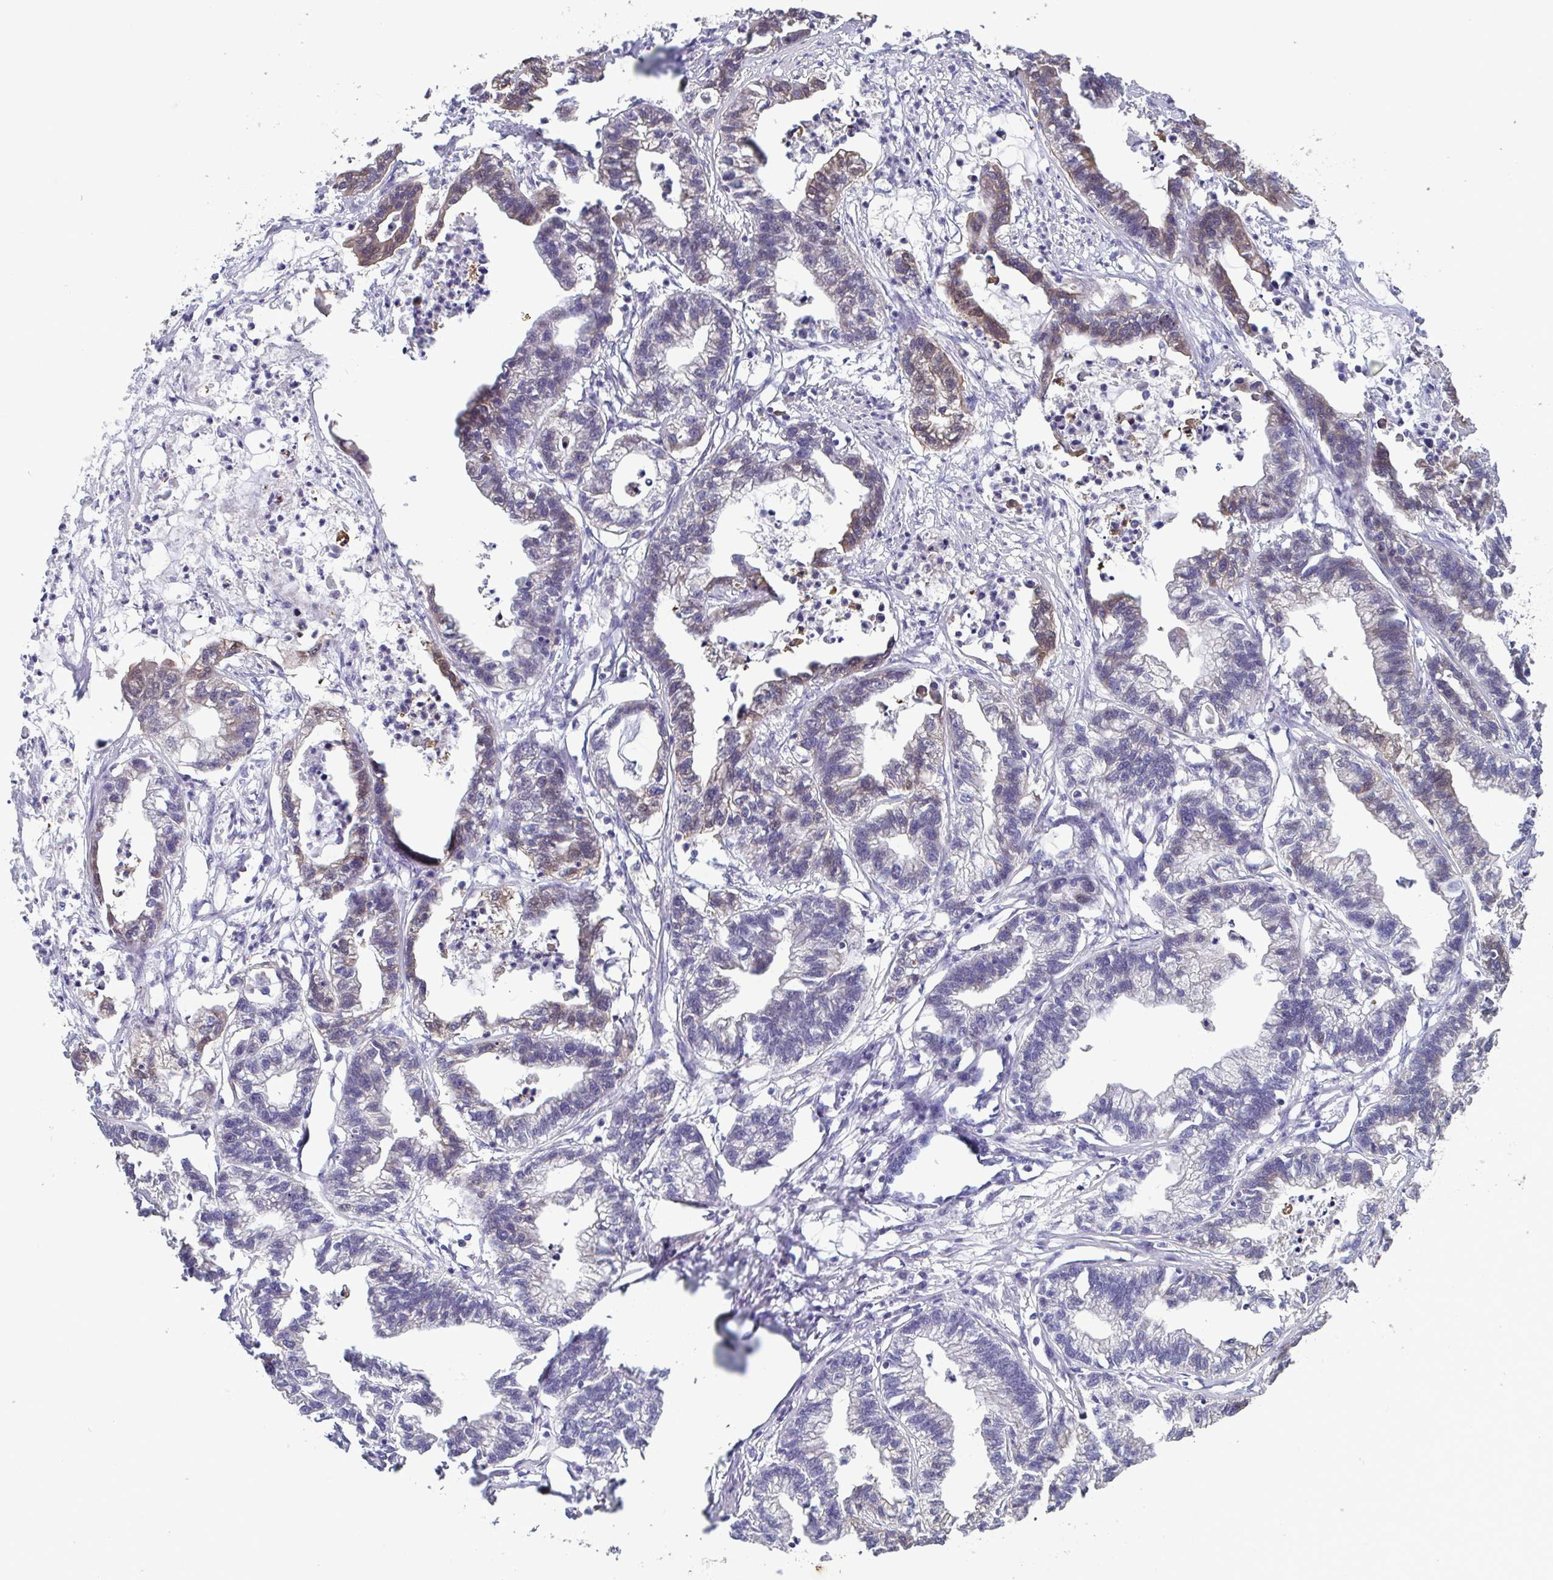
{"staining": {"intensity": "weak", "quantity": "25%-75%", "location": "cytoplasmic/membranous"}, "tissue": "stomach cancer", "cell_type": "Tumor cells", "image_type": "cancer", "snomed": [{"axis": "morphology", "description": "Adenocarcinoma, NOS"}, {"axis": "topography", "description": "Stomach"}], "caption": "Protein expression analysis of stomach cancer displays weak cytoplasmic/membranous positivity in about 25%-75% of tumor cells.", "gene": "GLDC", "patient": {"sex": "male", "age": 83}}